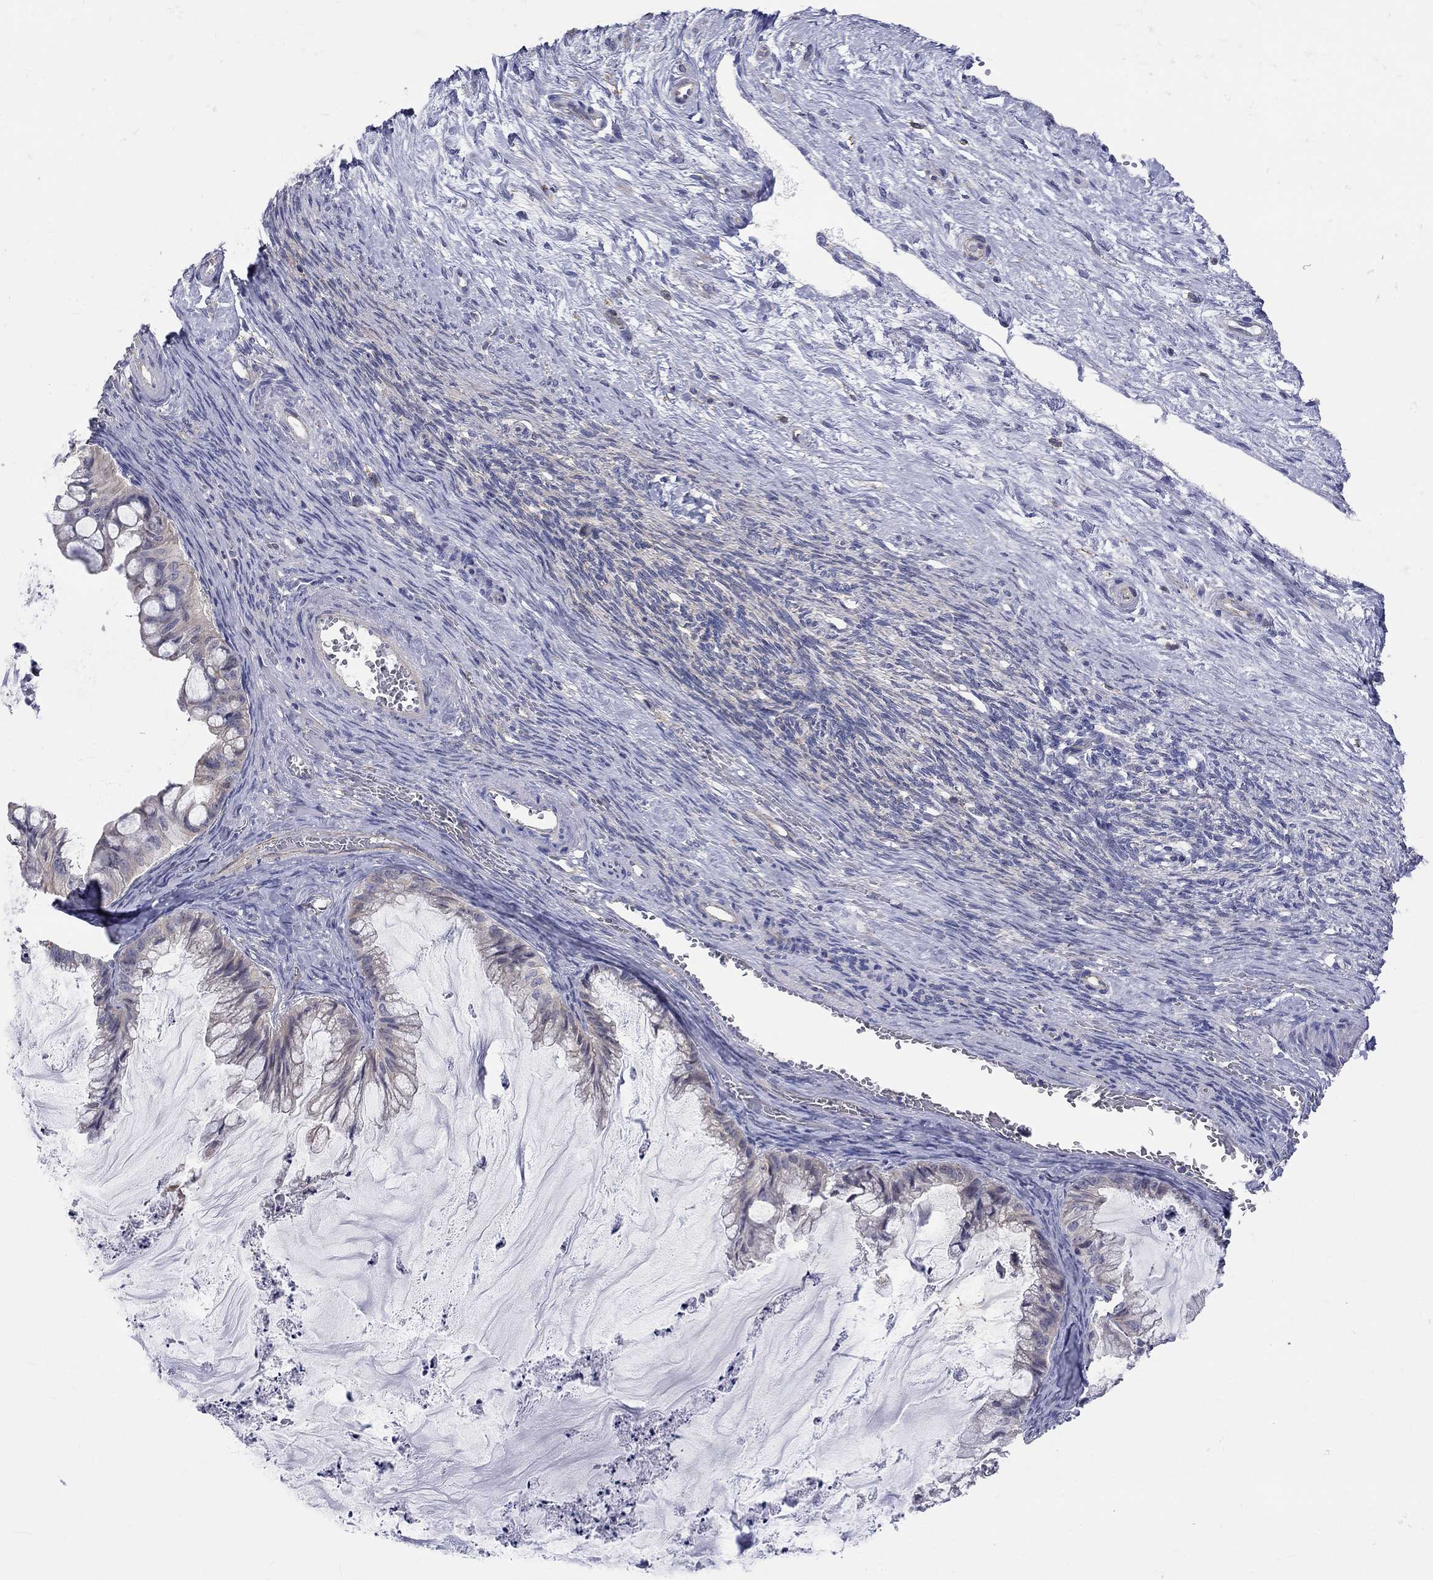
{"staining": {"intensity": "negative", "quantity": "none", "location": "none"}, "tissue": "ovarian cancer", "cell_type": "Tumor cells", "image_type": "cancer", "snomed": [{"axis": "morphology", "description": "Cystadenocarcinoma, mucinous, NOS"}, {"axis": "topography", "description": "Ovary"}], "caption": "A histopathology image of mucinous cystadenocarcinoma (ovarian) stained for a protein displays no brown staining in tumor cells.", "gene": "PCDHGA10", "patient": {"sex": "female", "age": 57}}